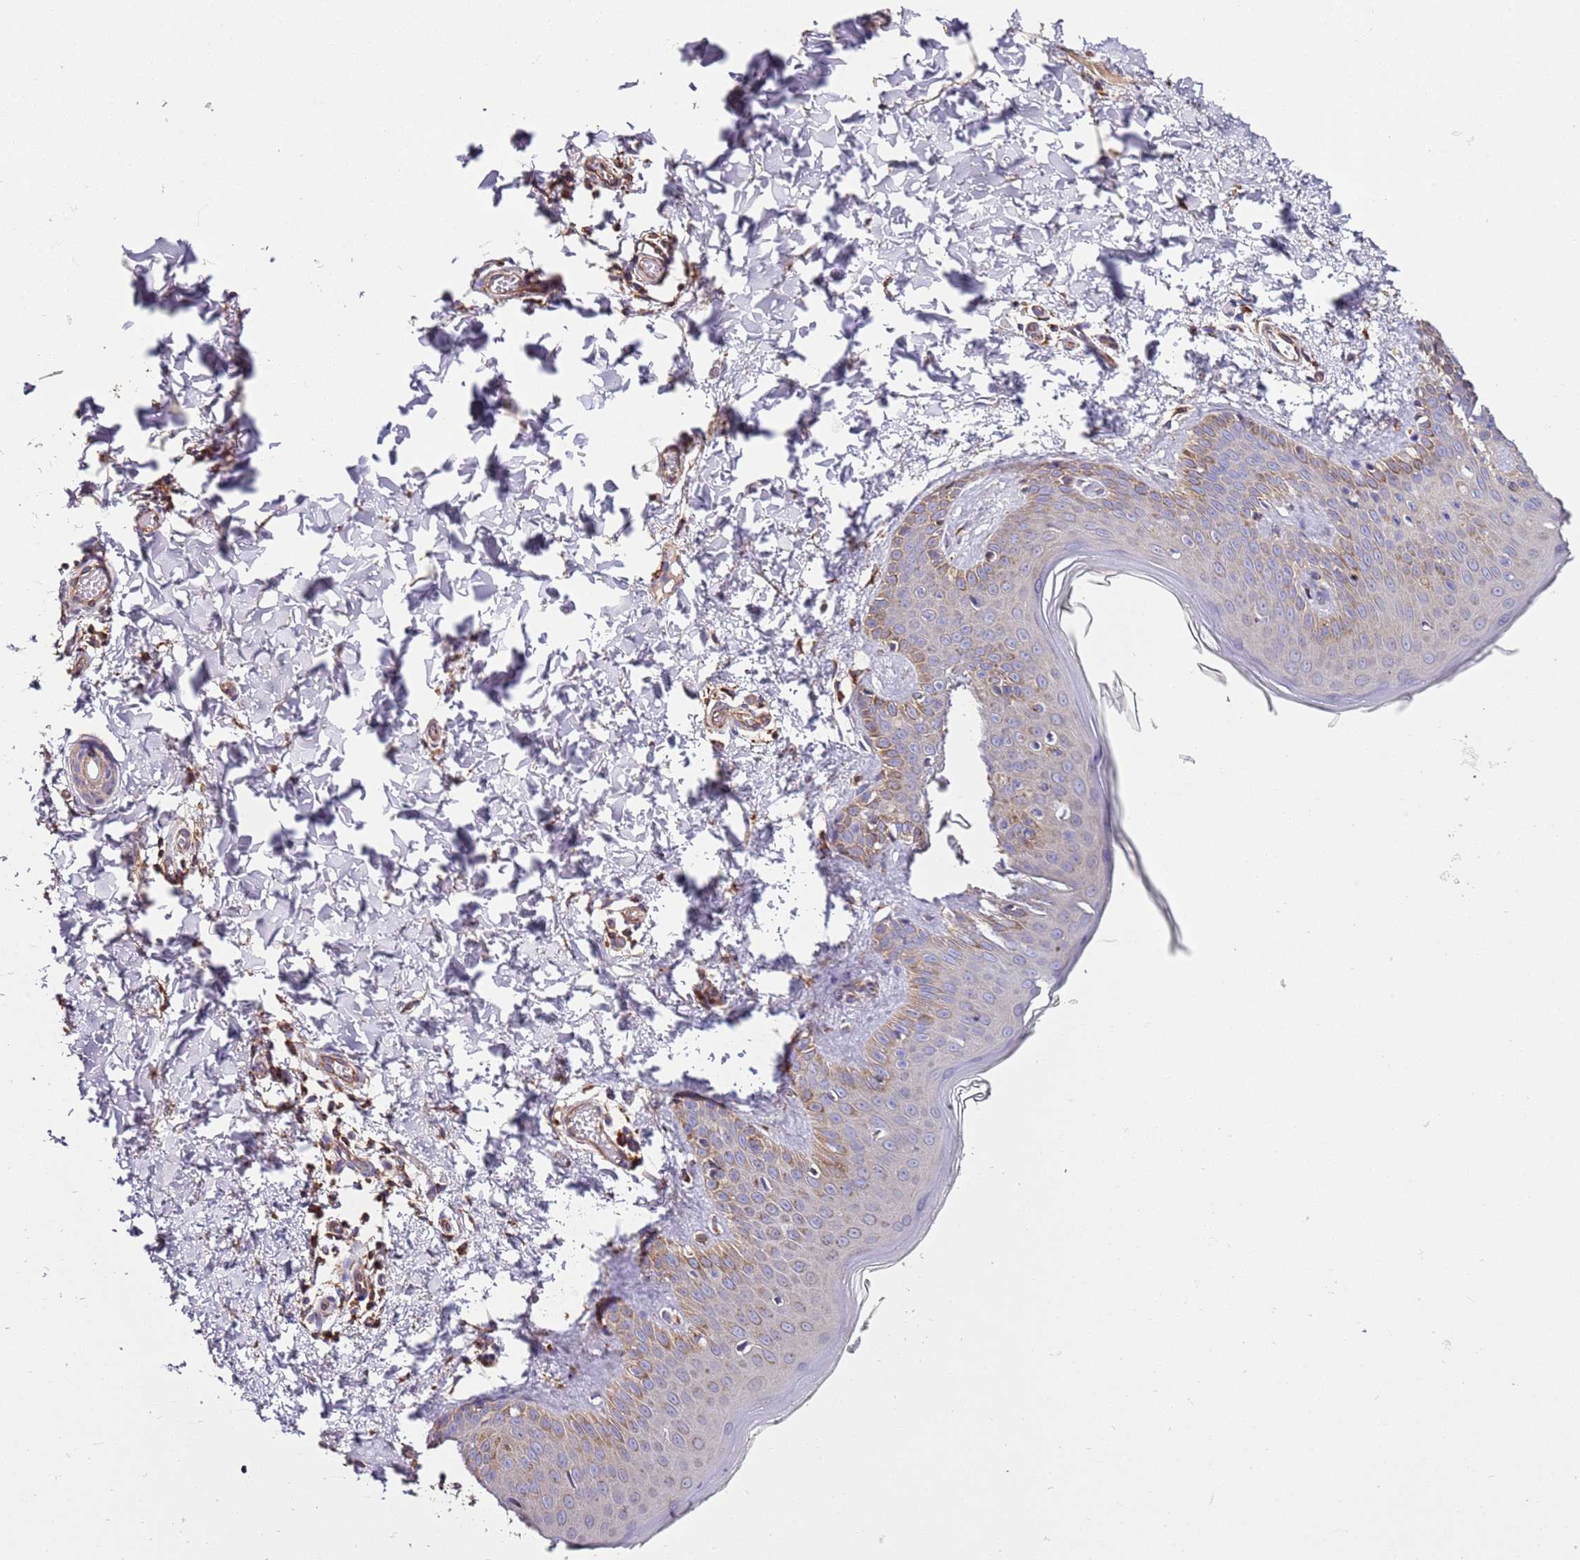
{"staining": {"intensity": "weak", "quantity": ">75%", "location": "cytoplasmic/membranous"}, "tissue": "skin", "cell_type": "Fibroblasts", "image_type": "normal", "snomed": [{"axis": "morphology", "description": "Normal tissue, NOS"}, {"axis": "topography", "description": "Skin"}], "caption": "Protein expression analysis of benign skin exhibits weak cytoplasmic/membranous staining in approximately >75% of fibroblasts.", "gene": "RMND5A", "patient": {"sex": "male", "age": 36}}